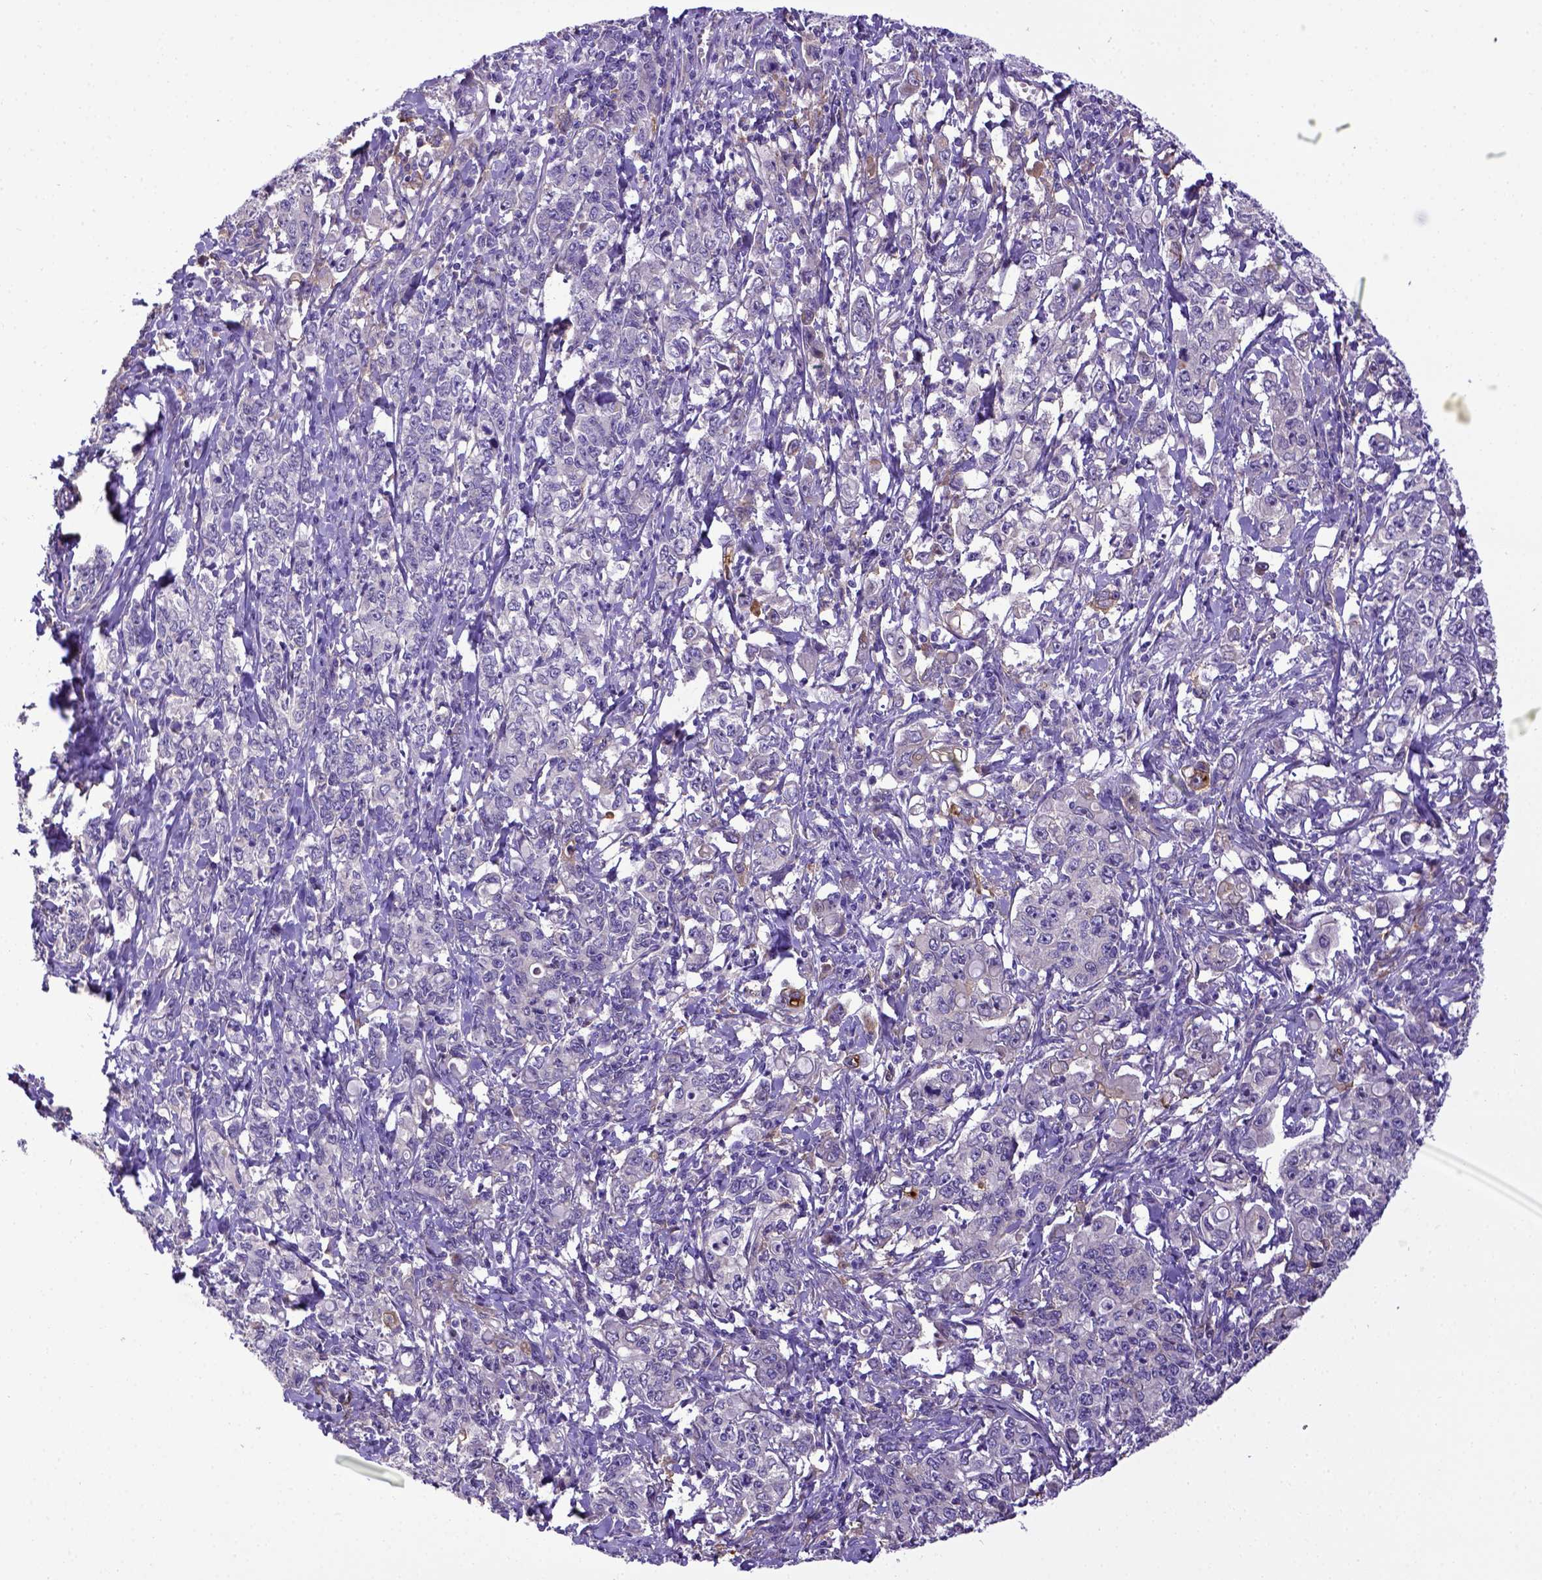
{"staining": {"intensity": "negative", "quantity": "none", "location": "none"}, "tissue": "stomach cancer", "cell_type": "Tumor cells", "image_type": "cancer", "snomed": [{"axis": "morphology", "description": "Adenocarcinoma, NOS"}, {"axis": "topography", "description": "Stomach, lower"}], "caption": "Tumor cells are negative for protein expression in human adenocarcinoma (stomach). (DAB (3,3'-diaminobenzidine) IHC, high magnification).", "gene": "CD40", "patient": {"sex": "female", "age": 72}}